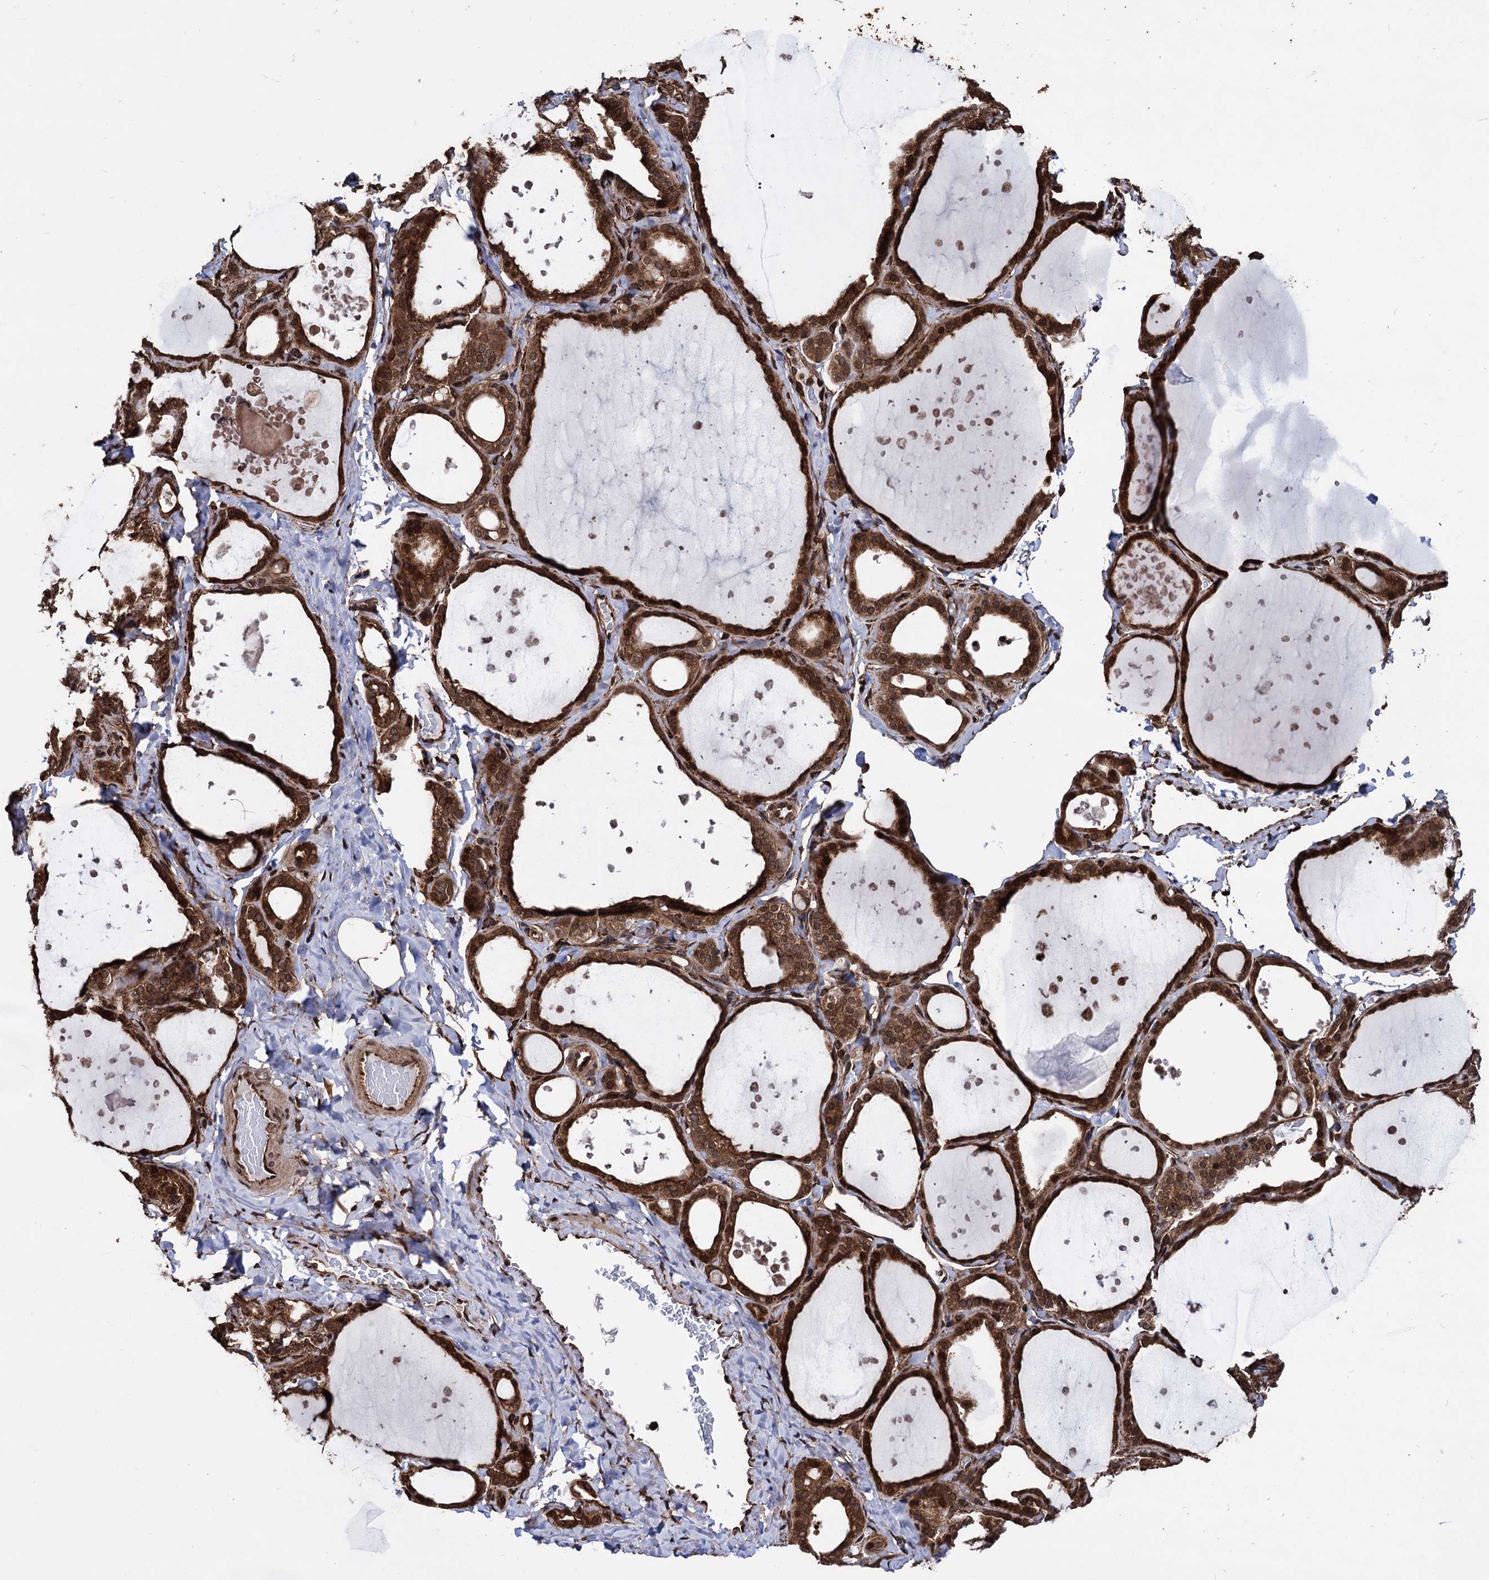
{"staining": {"intensity": "strong", "quantity": ">75%", "location": "cytoplasmic/membranous,nuclear"}, "tissue": "thyroid gland", "cell_type": "Glandular cells", "image_type": "normal", "snomed": [{"axis": "morphology", "description": "Normal tissue, NOS"}, {"axis": "topography", "description": "Thyroid gland"}], "caption": "This is a histology image of IHC staining of normal thyroid gland, which shows strong expression in the cytoplasmic/membranous,nuclear of glandular cells.", "gene": "ANKRD12", "patient": {"sex": "female", "age": 44}}